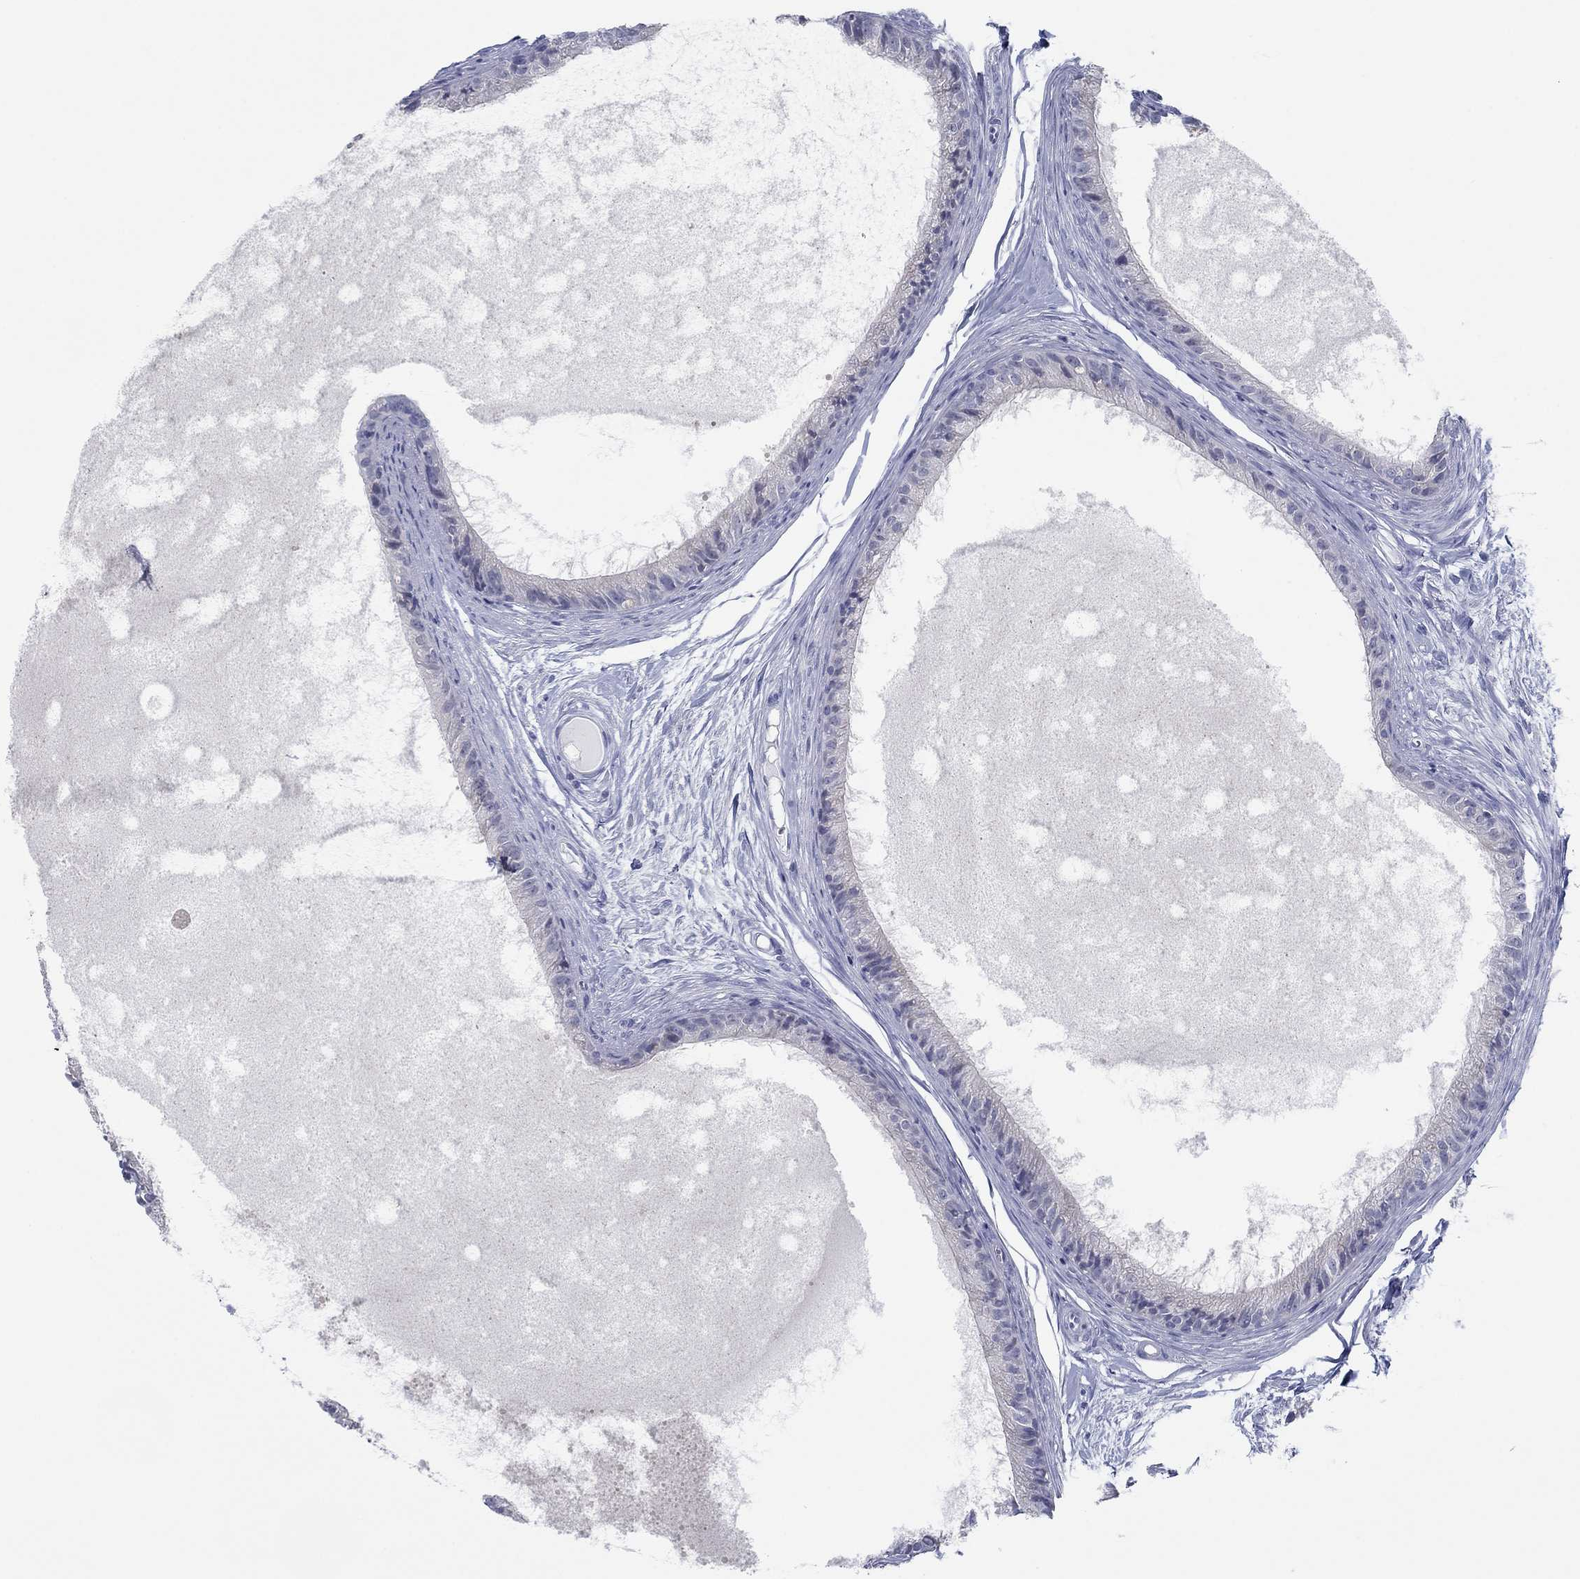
{"staining": {"intensity": "moderate", "quantity": "<25%", "location": "cytoplasmic/membranous"}, "tissue": "epididymis", "cell_type": "Glandular cells", "image_type": "normal", "snomed": [{"axis": "morphology", "description": "Normal tissue, NOS"}, {"axis": "topography", "description": "Epididymis"}], "caption": "Immunohistochemistry (IHC) photomicrograph of normal epididymis: human epididymis stained using immunohistochemistry reveals low levels of moderate protein expression localized specifically in the cytoplasmic/membranous of glandular cells, appearing as a cytoplasmic/membranous brown color.", "gene": "DNAL1", "patient": {"sex": "male", "age": 51}}